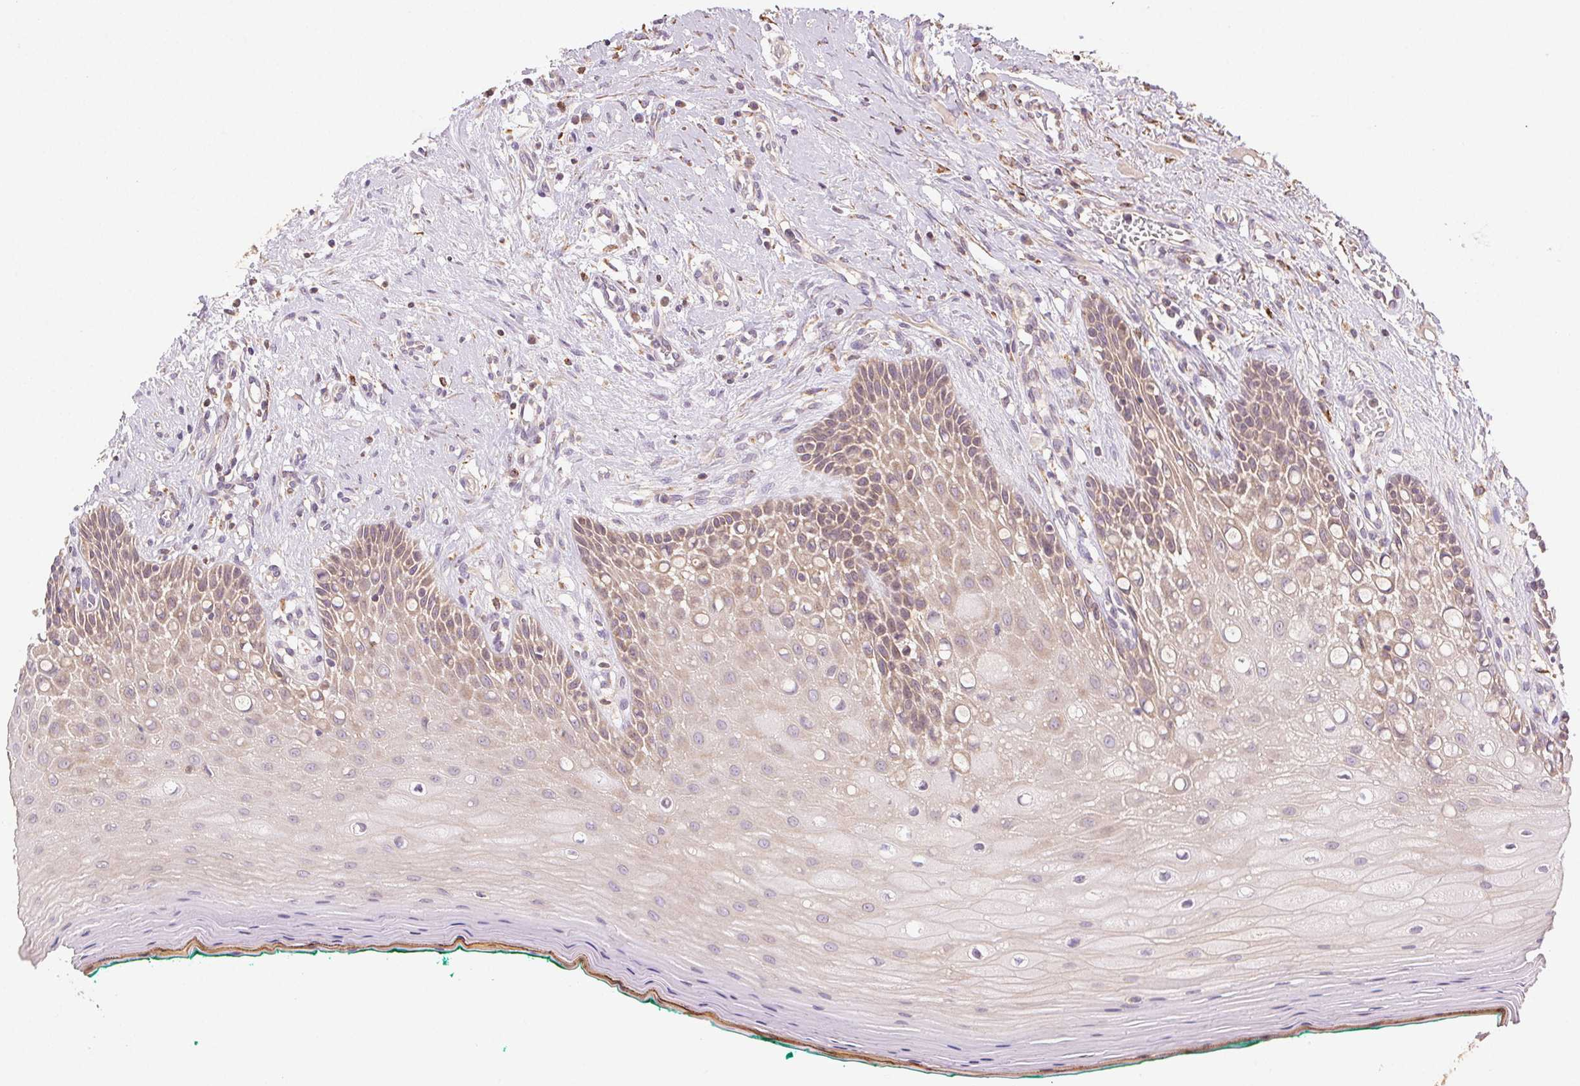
{"staining": {"intensity": "weak", "quantity": ">75%", "location": "cytoplasmic/membranous"}, "tissue": "oral mucosa", "cell_type": "Squamous epithelial cells", "image_type": "normal", "snomed": [{"axis": "morphology", "description": "Normal tissue, NOS"}, {"axis": "topography", "description": "Oral tissue"}], "caption": "Oral mucosa stained with immunohistochemistry exhibits weak cytoplasmic/membranous staining in approximately >75% of squamous epithelial cells.", "gene": "FNBP1L", "patient": {"sex": "female", "age": 83}}